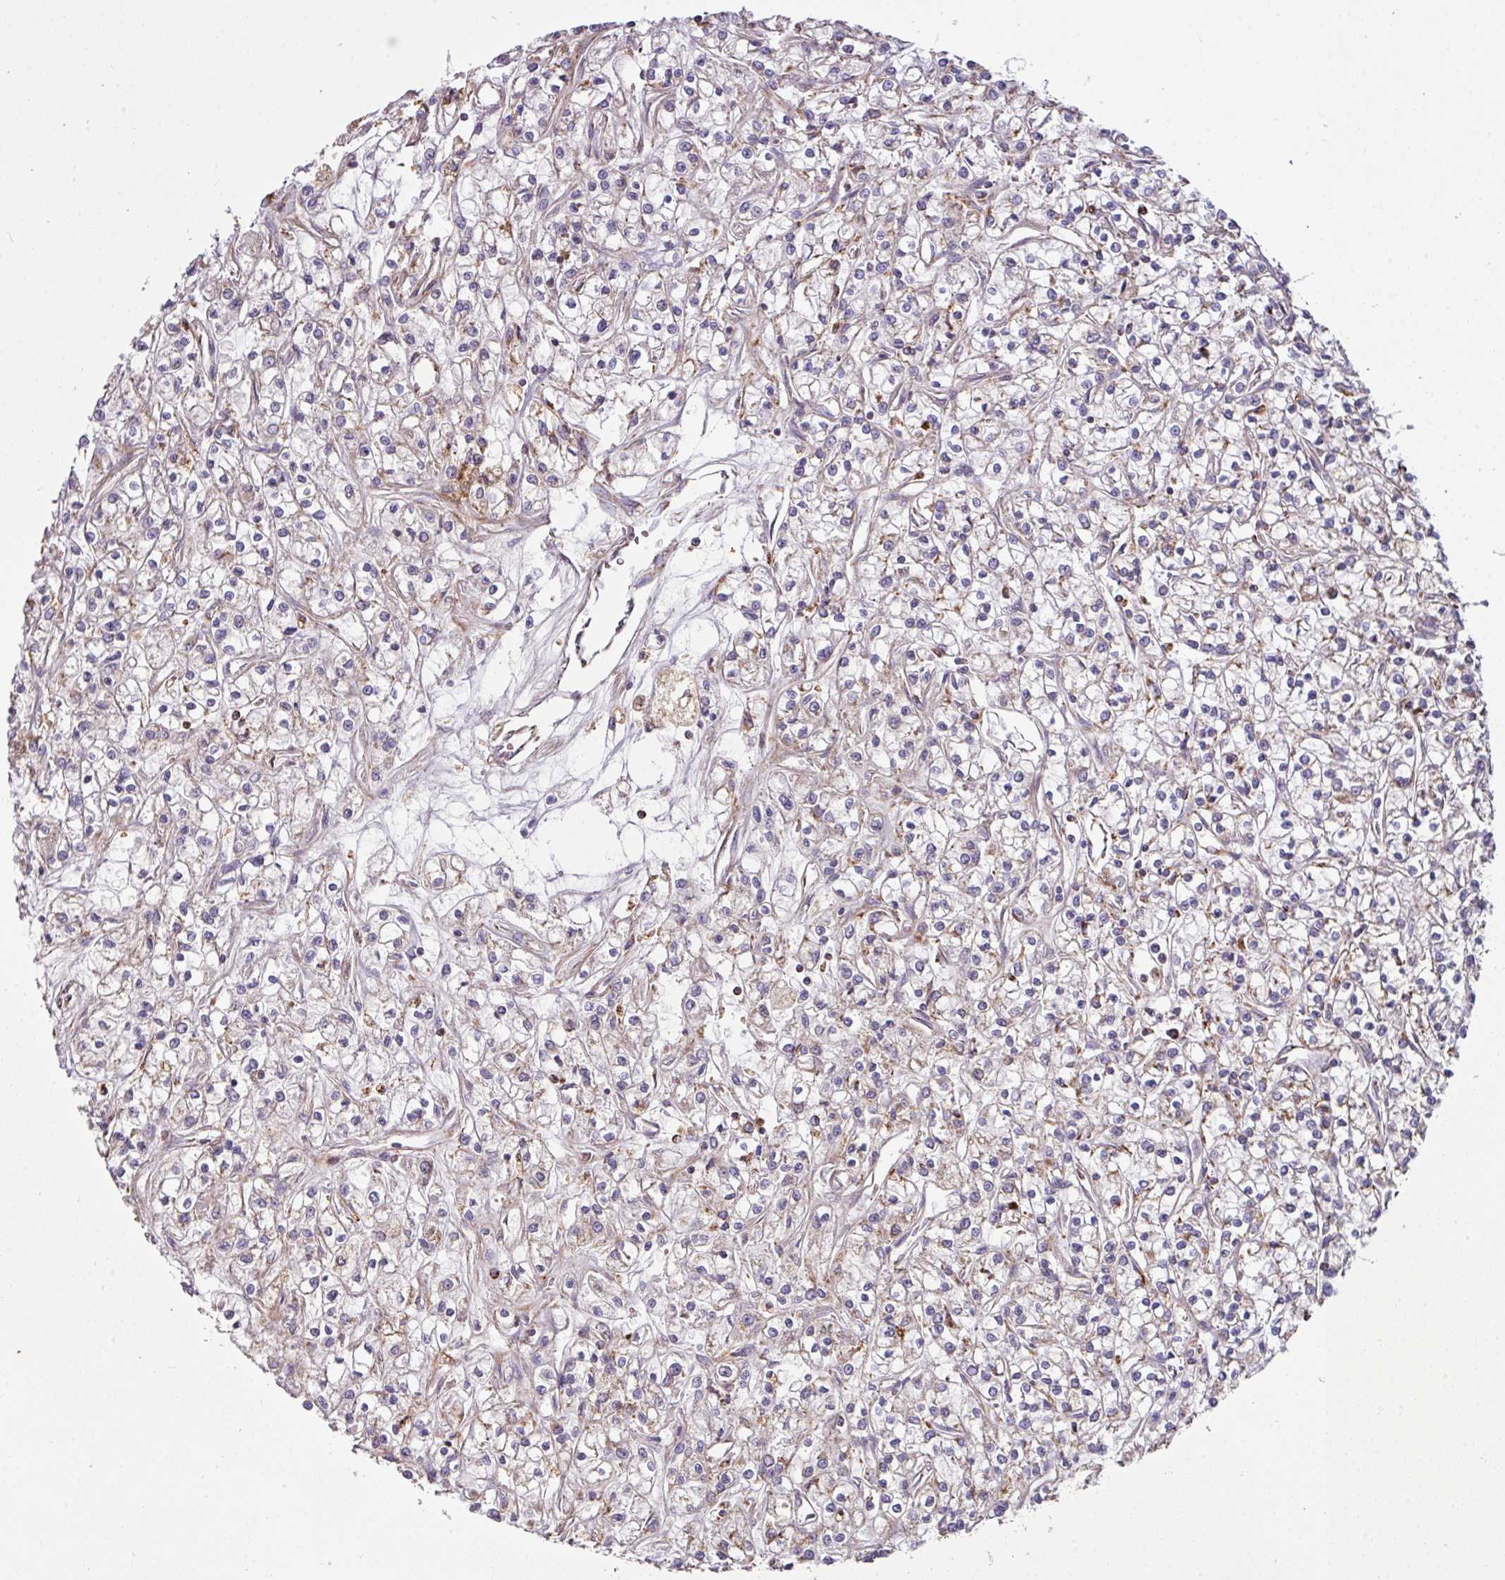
{"staining": {"intensity": "weak", "quantity": "<25%", "location": "cytoplasmic/membranous"}, "tissue": "renal cancer", "cell_type": "Tumor cells", "image_type": "cancer", "snomed": [{"axis": "morphology", "description": "Adenocarcinoma, NOS"}, {"axis": "topography", "description": "Kidney"}], "caption": "The photomicrograph displays no significant staining in tumor cells of renal cancer (adenocarcinoma).", "gene": "SQOR", "patient": {"sex": "female", "age": 59}}